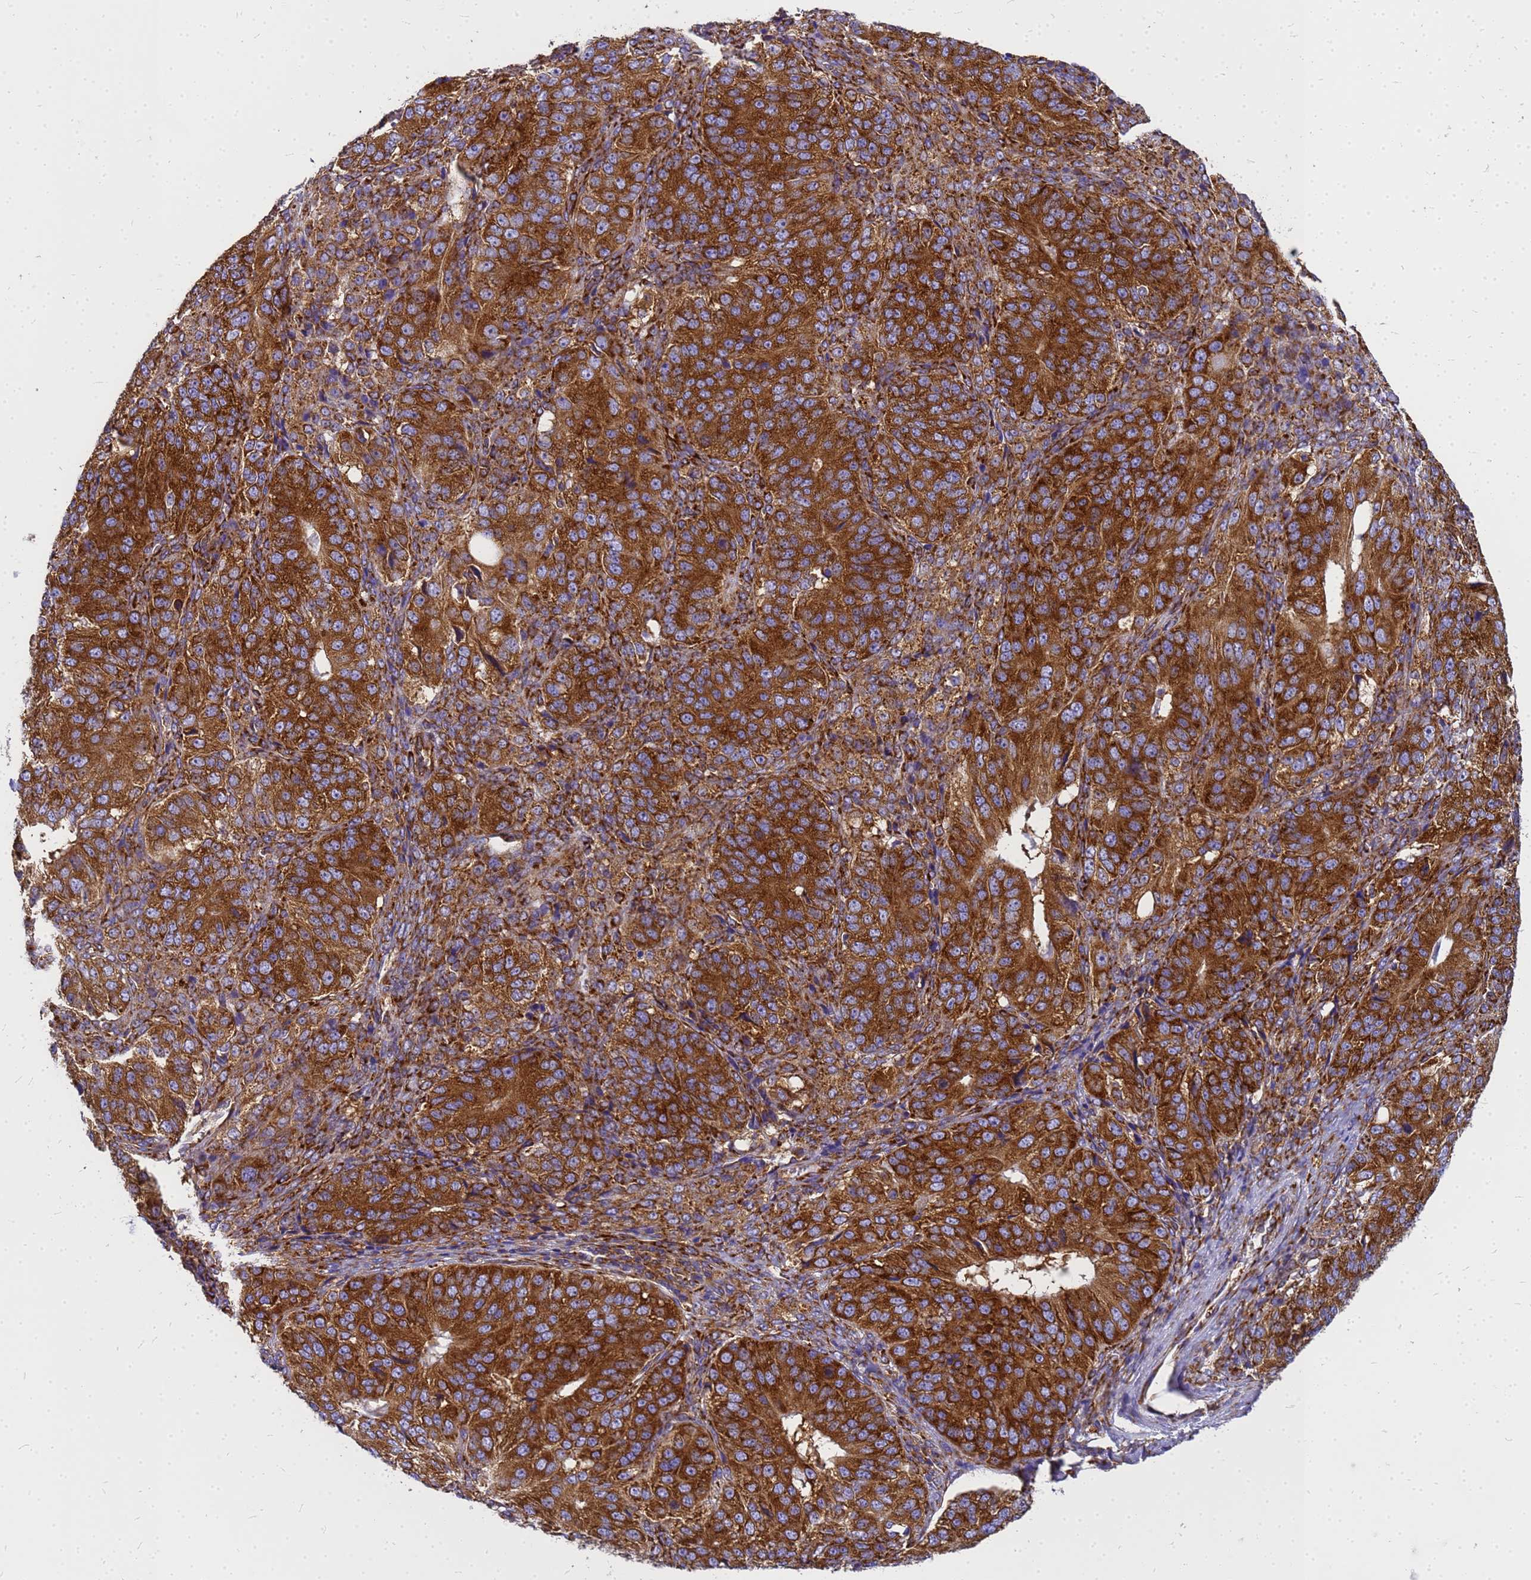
{"staining": {"intensity": "strong", "quantity": ">75%", "location": "cytoplasmic/membranous"}, "tissue": "ovarian cancer", "cell_type": "Tumor cells", "image_type": "cancer", "snomed": [{"axis": "morphology", "description": "Carcinoma, endometroid"}, {"axis": "topography", "description": "Ovary"}], "caption": "Tumor cells demonstrate high levels of strong cytoplasmic/membranous positivity in about >75% of cells in human ovarian cancer.", "gene": "EEF1D", "patient": {"sex": "female", "age": 51}}